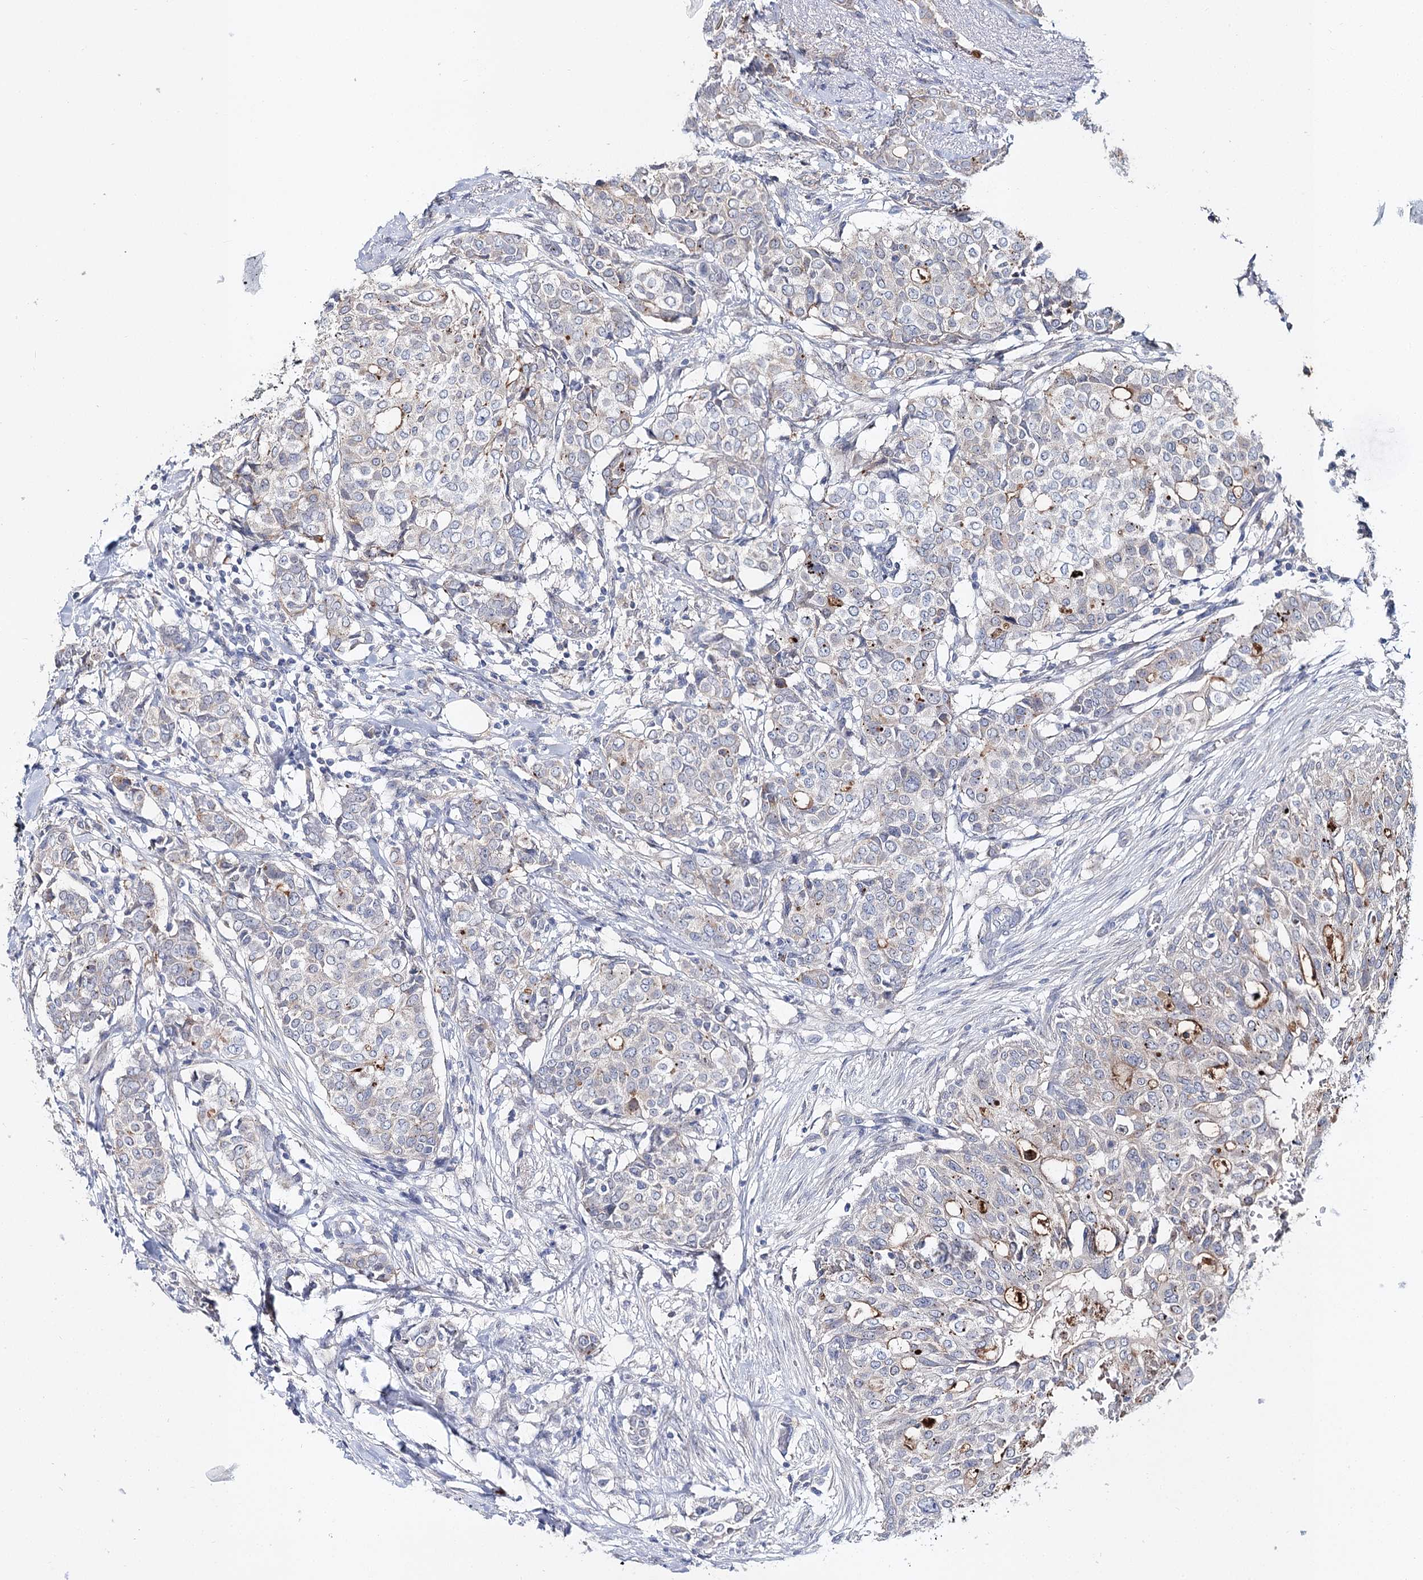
{"staining": {"intensity": "negative", "quantity": "none", "location": "none"}, "tissue": "breast cancer", "cell_type": "Tumor cells", "image_type": "cancer", "snomed": [{"axis": "morphology", "description": "Lobular carcinoma"}, {"axis": "topography", "description": "Breast"}], "caption": "A high-resolution histopathology image shows IHC staining of breast cancer, which reveals no significant positivity in tumor cells. (Brightfield microscopy of DAB IHC at high magnification).", "gene": "UGP2", "patient": {"sex": "female", "age": 51}}